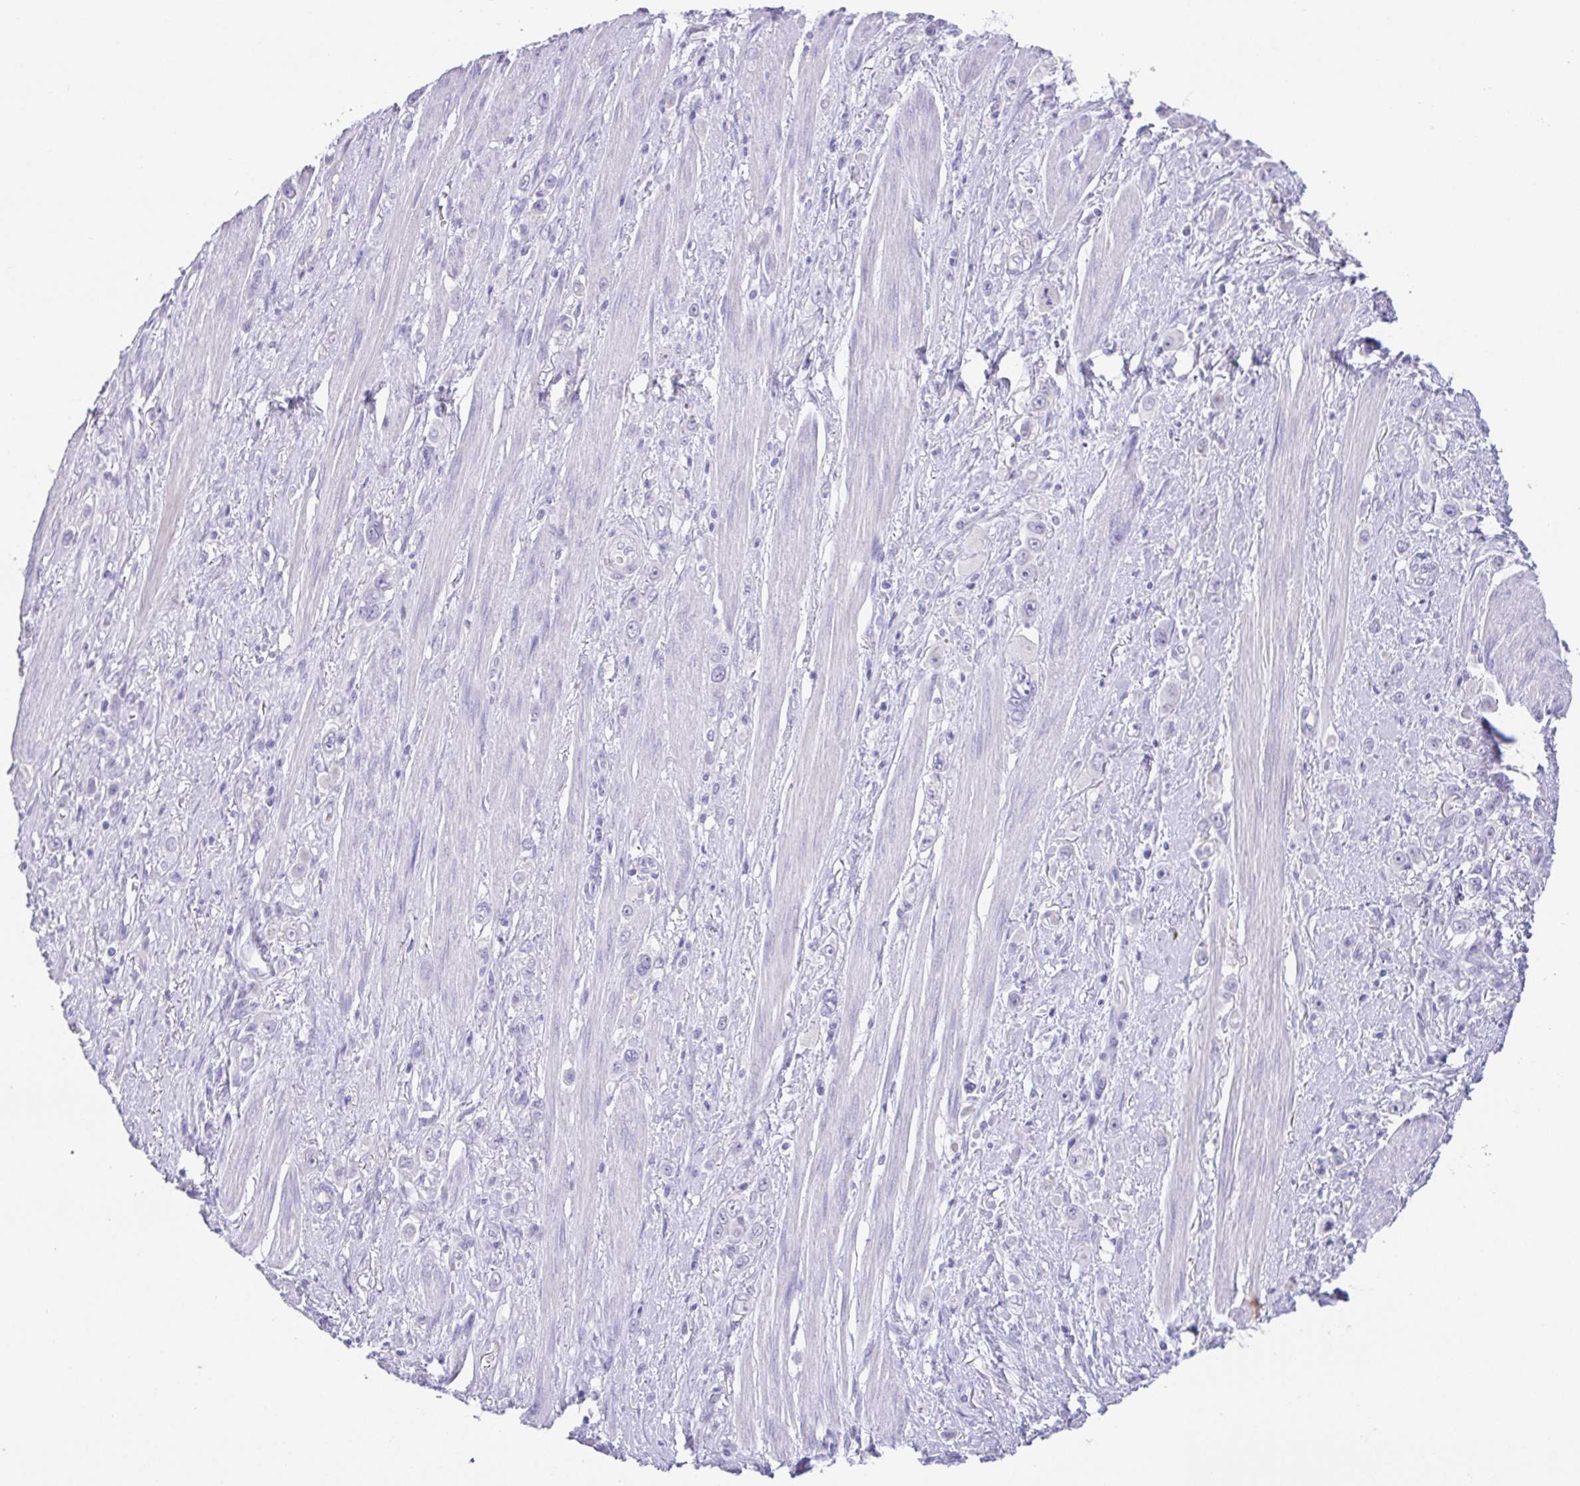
{"staining": {"intensity": "negative", "quantity": "none", "location": "none"}, "tissue": "stomach cancer", "cell_type": "Tumor cells", "image_type": "cancer", "snomed": [{"axis": "morphology", "description": "Adenocarcinoma, NOS"}, {"axis": "topography", "description": "Stomach, upper"}], "caption": "Human stomach adenocarcinoma stained for a protein using immunohistochemistry (IHC) displays no expression in tumor cells.", "gene": "HAPLN2", "patient": {"sex": "male", "age": 75}}